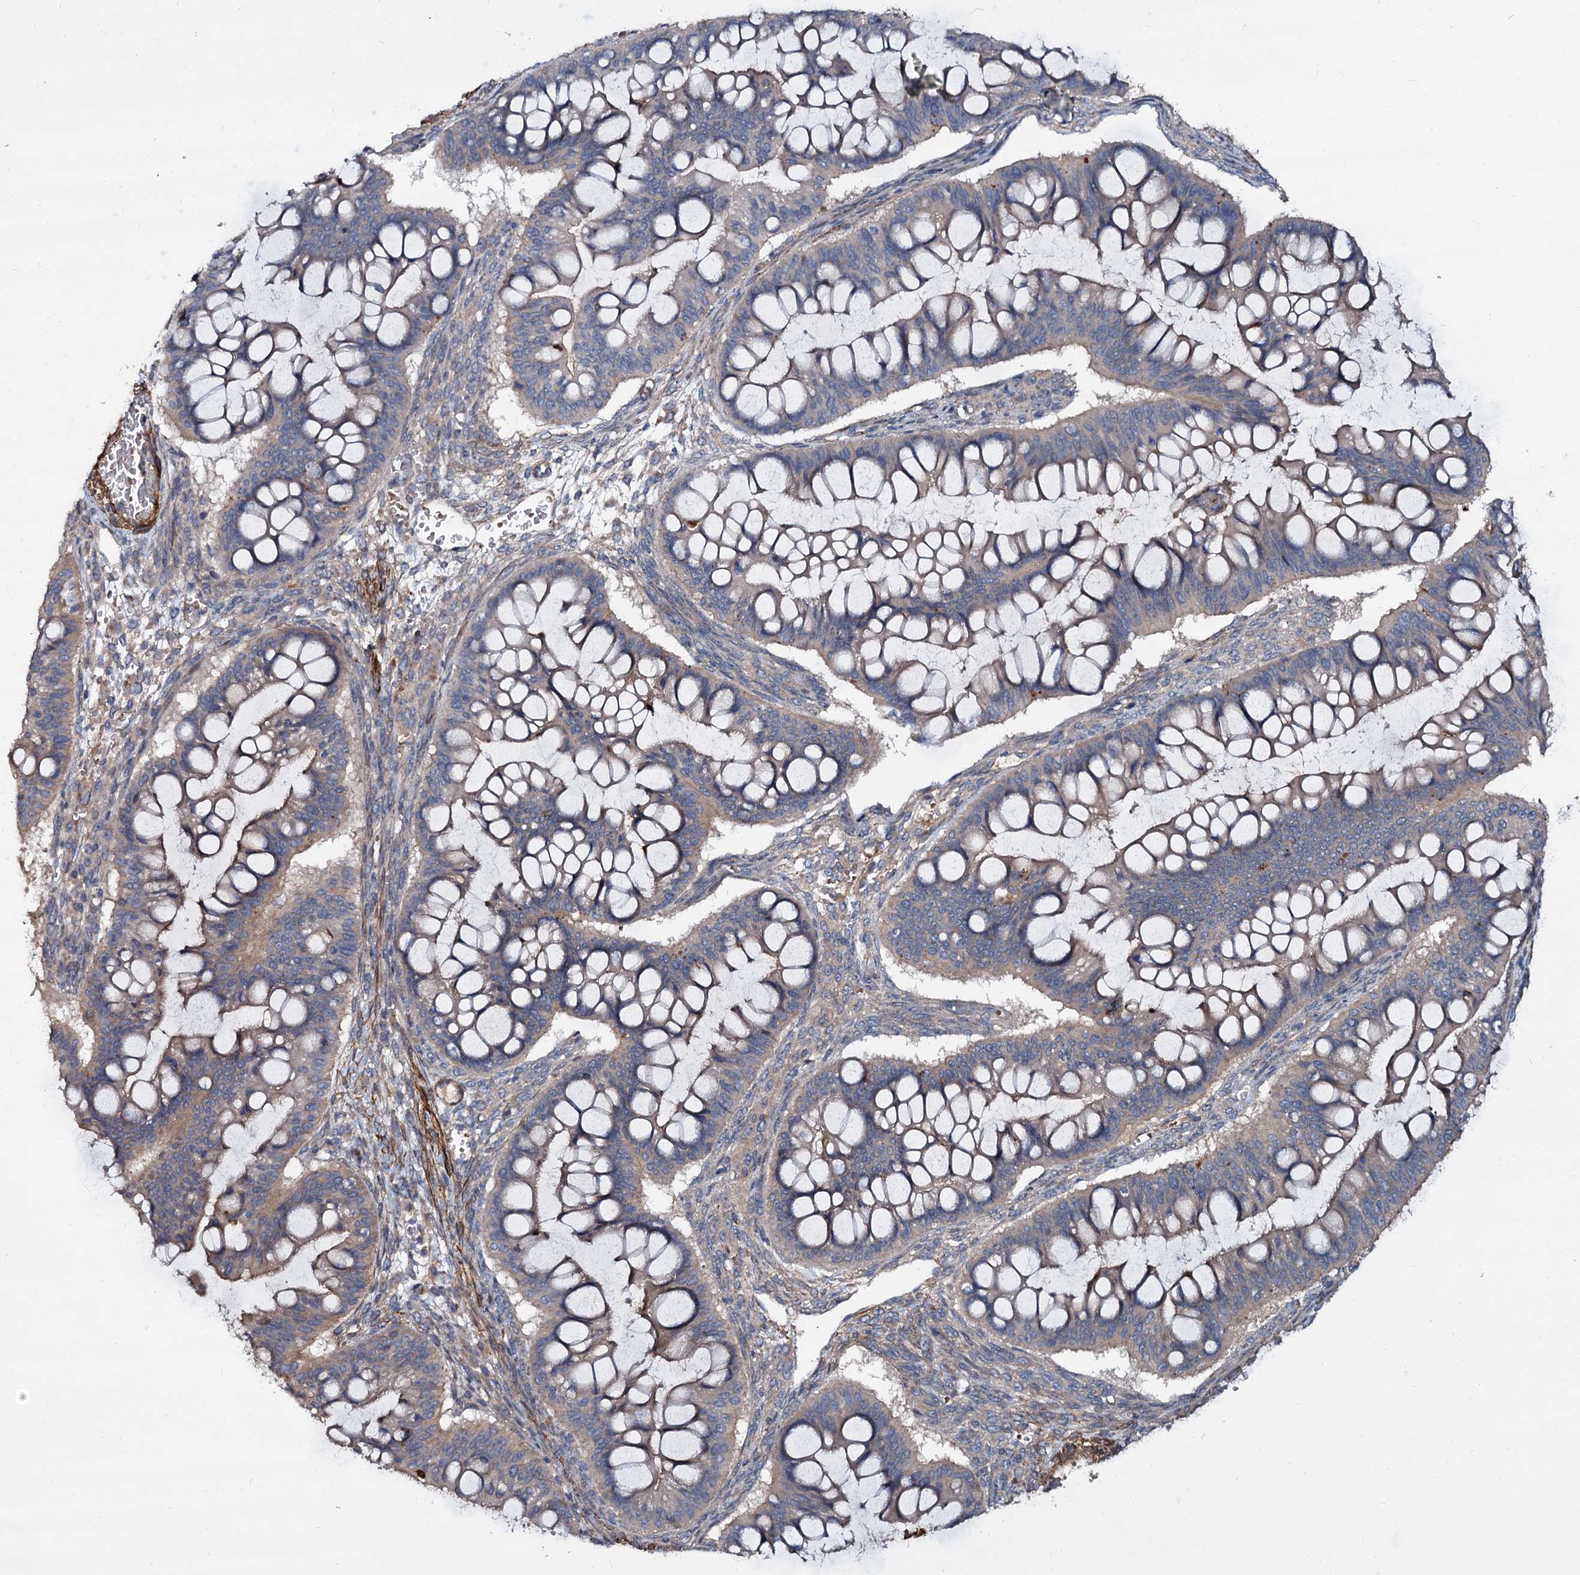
{"staining": {"intensity": "weak", "quantity": "25%-75%", "location": "cytoplasmic/membranous"}, "tissue": "ovarian cancer", "cell_type": "Tumor cells", "image_type": "cancer", "snomed": [{"axis": "morphology", "description": "Cystadenocarcinoma, mucinous, NOS"}, {"axis": "topography", "description": "Ovary"}], "caption": "IHC micrograph of neoplastic tissue: human ovarian mucinous cystadenocarcinoma stained using immunohistochemistry (IHC) exhibits low levels of weak protein expression localized specifically in the cytoplasmic/membranous of tumor cells, appearing as a cytoplasmic/membranous brown color.", "gene": "ISM2", "patient": {"sex": "female", "age": 73}}